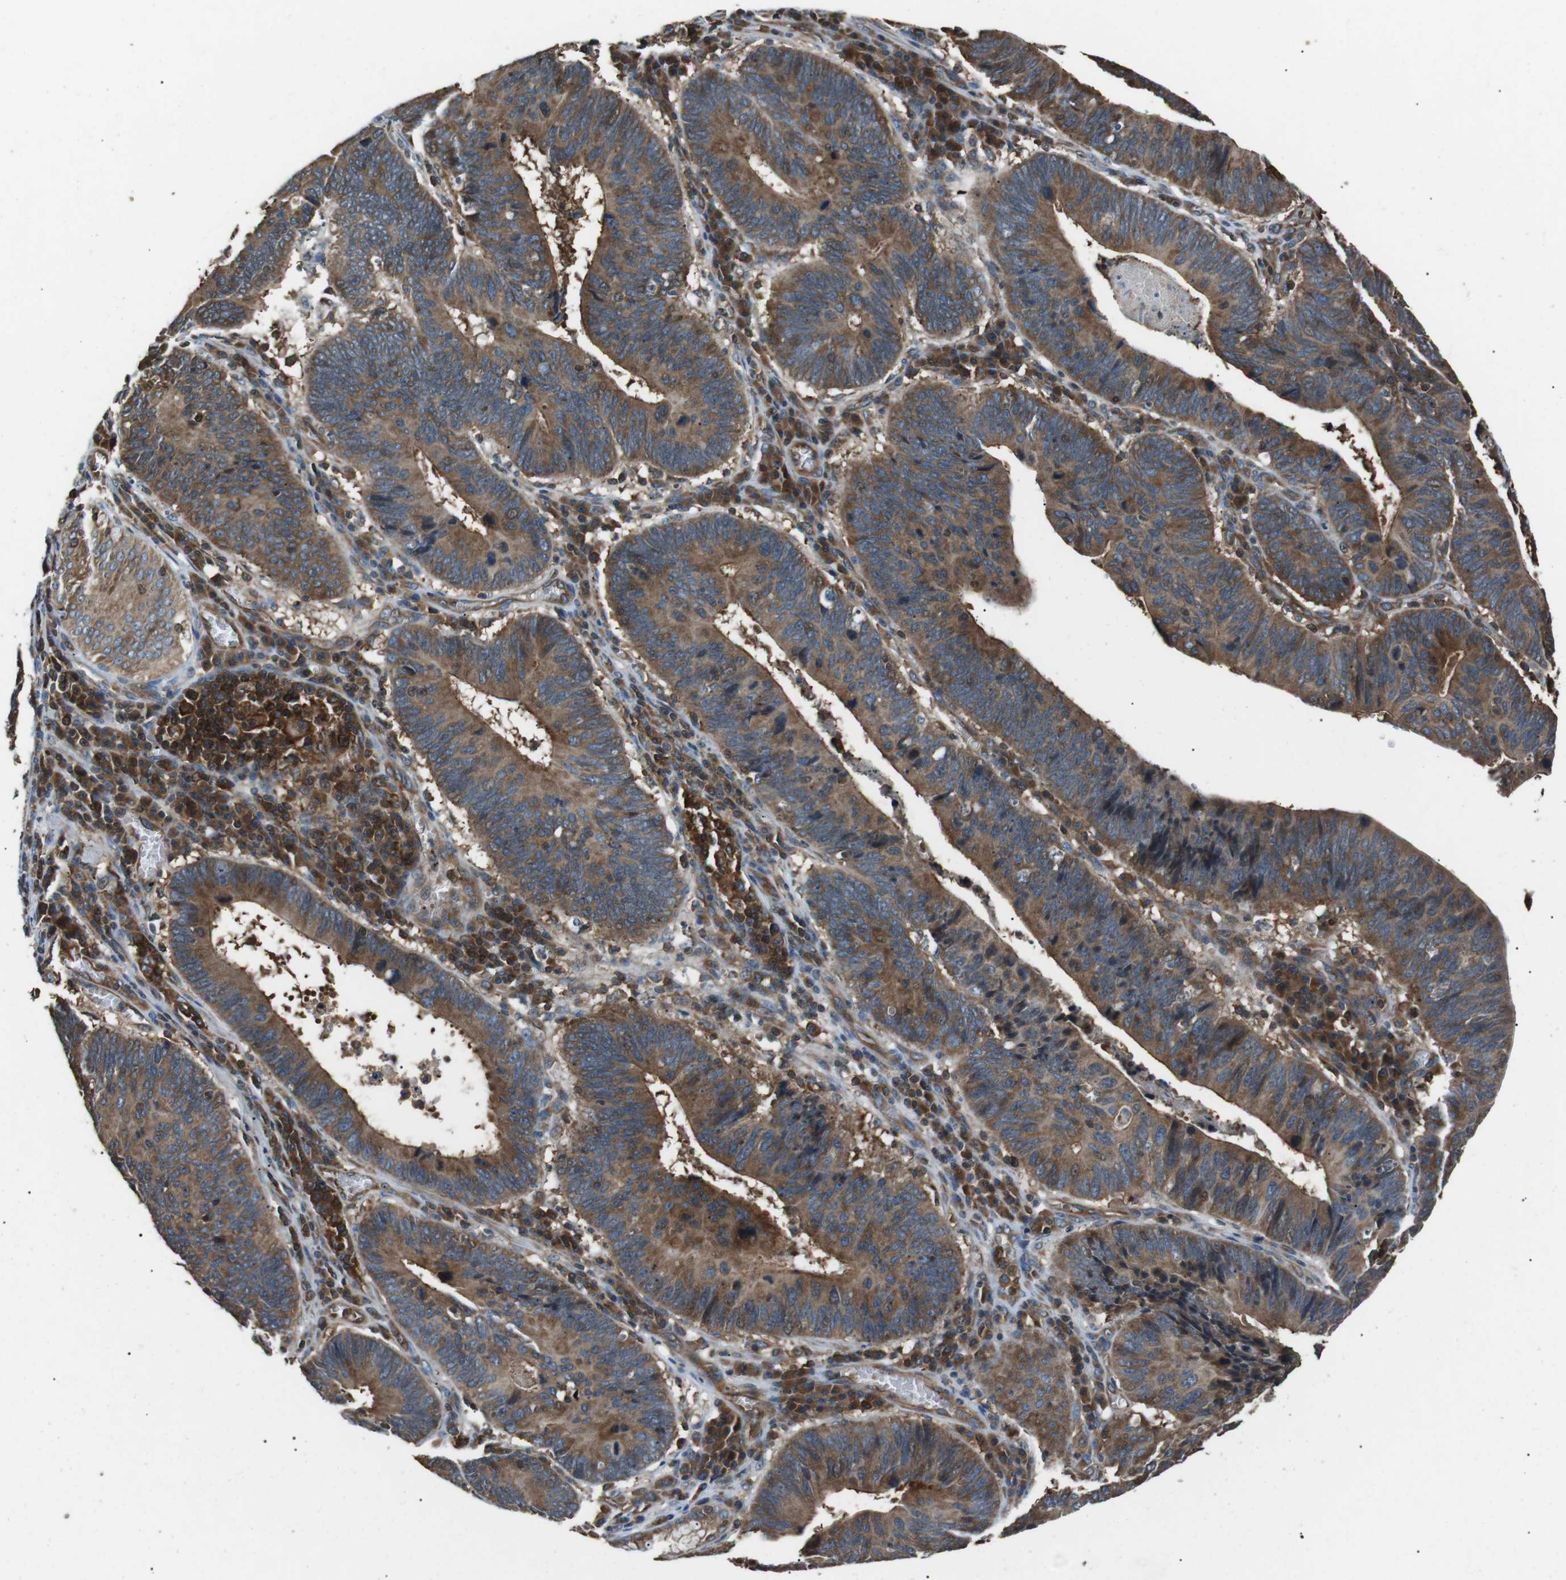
{"staining": {"intensity": "moderate", "quantity": ">75%", "location": "cytoplasmic/membranous"}, "tissue": "stomach cancer", "cell_type": "Tumor cells", "image_type": "cancer", "snomed": [{"axis": "morphology", "description": "Adenocarcinoma, NOS"}, {"axis": "topography", "description": "Stomach"}], "caption": "Immunohistochemical staining of human stomach cancer reveals medium levels of moderate cytoplasmic/membranous positivity in approximately >75% of tumor cells. (IHC, brightfield microscopy, high magnification).", "gene": "GPR161", "patient": {"sex": "male", "age": 59}}